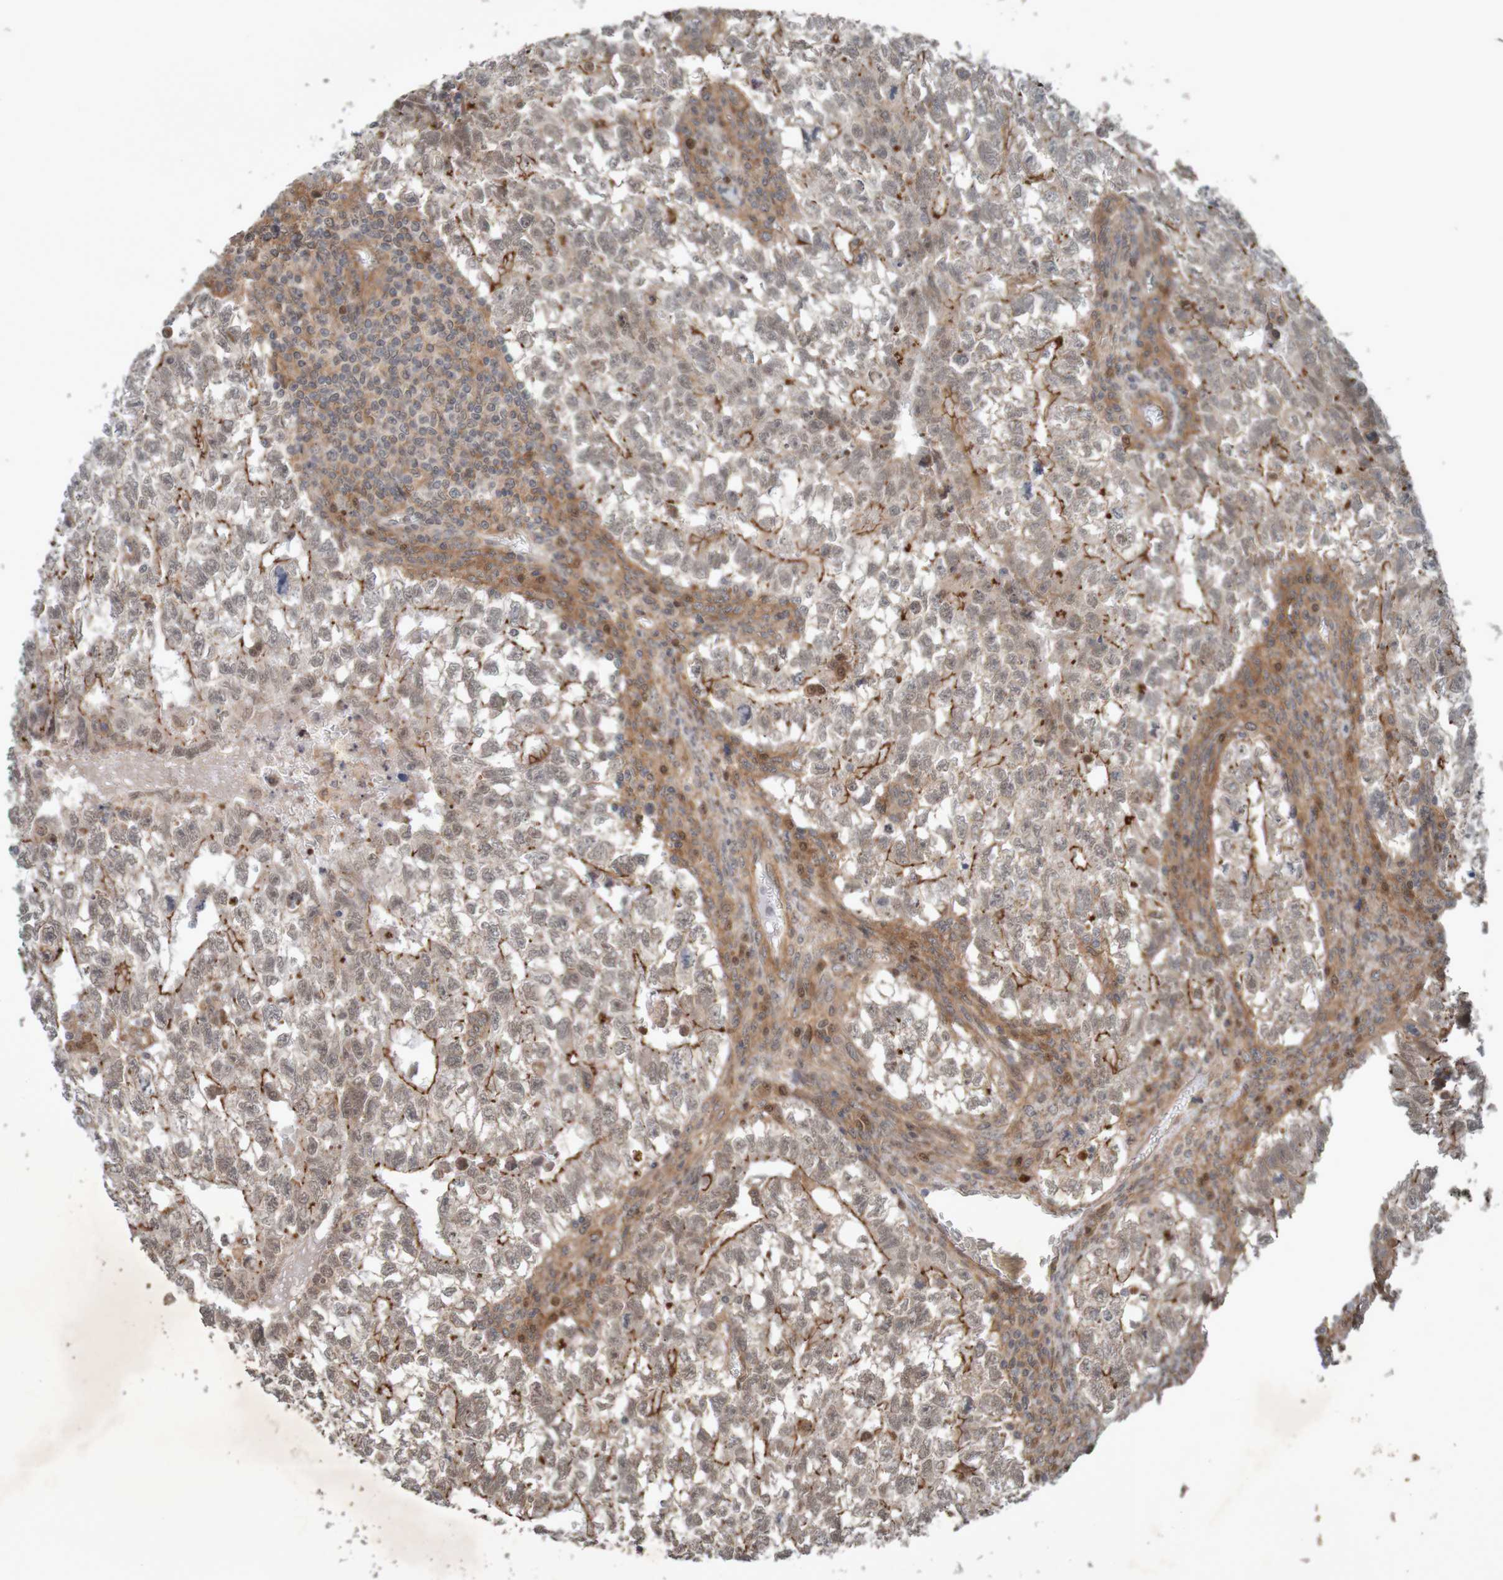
{"staining": {"intensity": "moderate", "quantity": "25%-75%", "location": "cytoplasmic/membranous"}, "tissue": "testis cancer", "cell_type": "Tumor cells", "image_type": "cancer", "snomed": [{"axis": "morphology", "description": "Seminoma, NOS"}, {"axis": "morphology", "description": "Carcinoma, Embryonal, NOS"}, {"axis": "topography", "description": "Testis"}], "caption": "This photomicrograph displays immunohistochemistry (IHC) staining of human testis seminoma, with medium moderate cytoplasmic/membranous expression in about 25%-75% of tumor cells.", "gene": "ARHGEF11", "patient": {"sex": "male", "age": 38}}